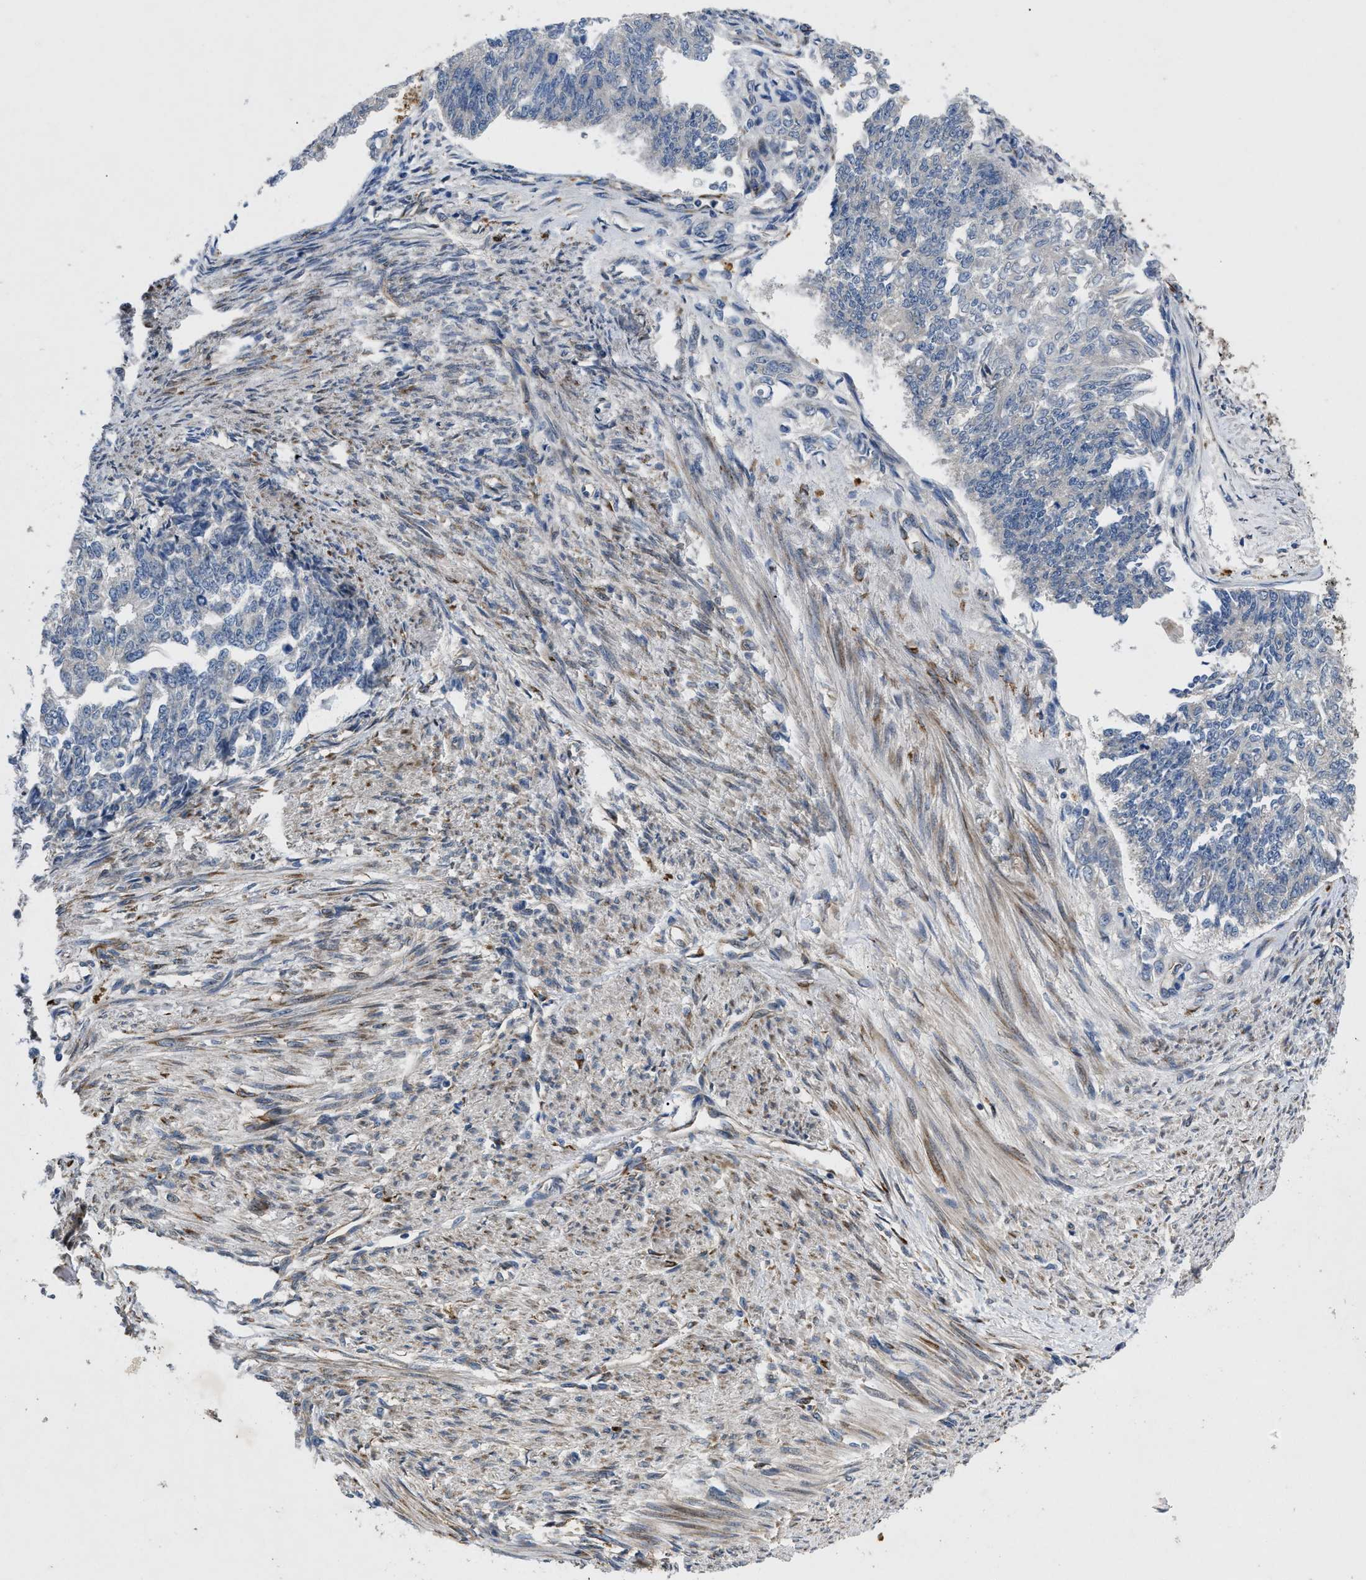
{"staining": {"intensity": "negative", "quantity": "none", "location": "none"}, "tissue": "endometrial cancer", "cell_type": "Tumor cells", "image_type": "cancer", "snomed": [{"axis": "morphology", "description": "Adenocarcinoma, NOS"}, {"axis": "topography", "description": "Endometrium"}], "caption": "Immunohistochemistry (IHC) histopathology image of endometrial adenocarcinoma stained for a protein (brown), which demonstrates no positivity in tumor cells.", "gene": "HSPA12B", "patient": {"sex": "female", "age": 32}}